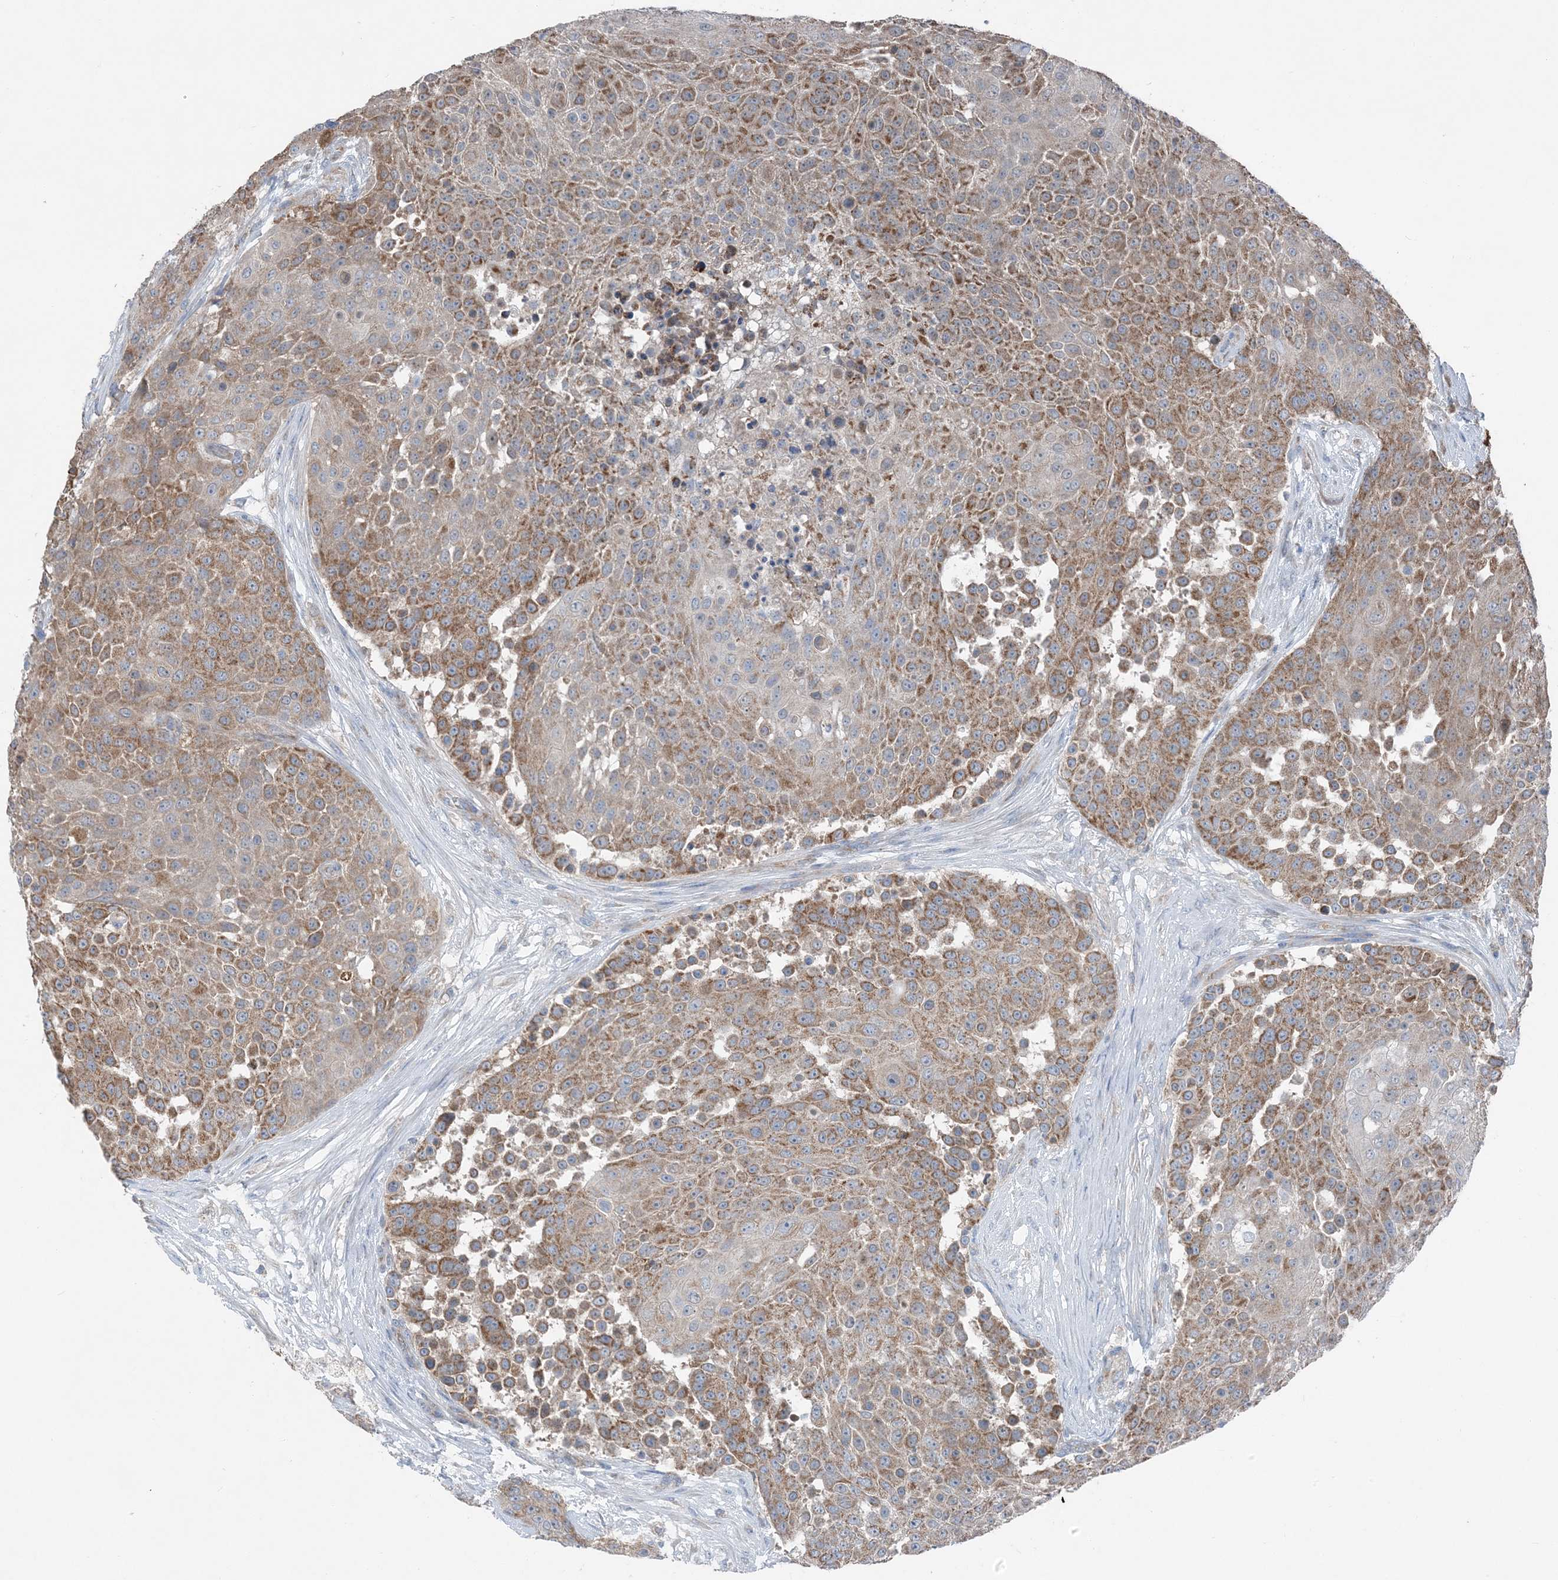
{"staining": {"intensity": "moderate", "quantity": ">75%", "location": "cytoplasmic/membranous"}, "tissue": "urothelial cancer", "cell_type": "Tumor cells", "image_type": "cancer", "snomed": [{"axis": "morphology", "description": "Urothelial carcinoma, High grade"}, {"axis": "topography", "description": "Urinary bladder"}], "caption": "DAB immunohistochemical staining of urothelial cancer exhibits moderate cytoplasmic/membranous protein staining in approximately >75% of tumor cells. The protein is stained brown, and the nuclei are stained in blue (DAB IHC with brightfield microscopy, high magnification).", "gene": "DHX30", "patient": {"sex": "female", "age": 63}}